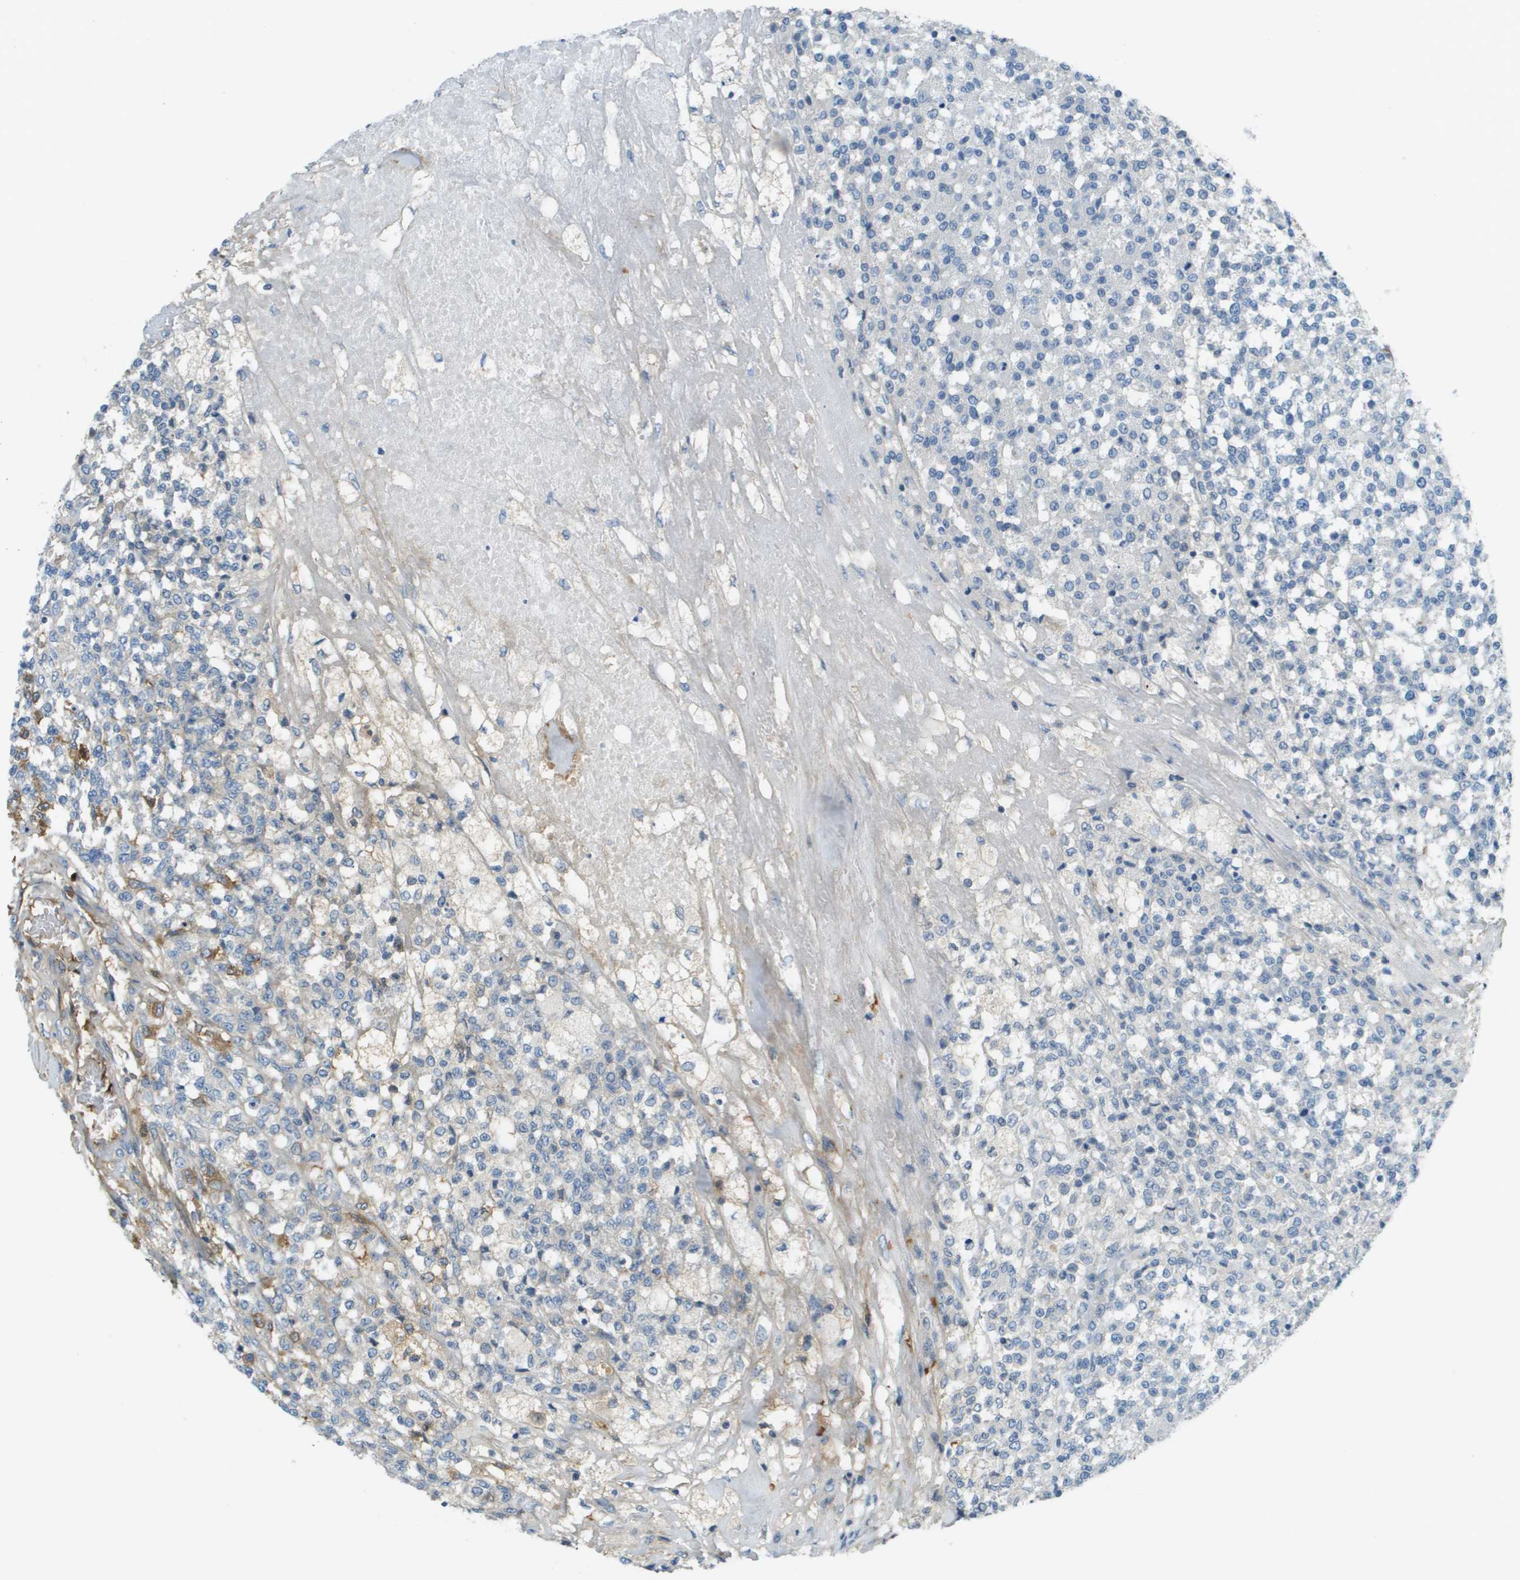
{"staining": {"intensity": "negative", "quantity": "none", "location": "none"}, "tissue": "testis cancer", "cell_type": "Tumor cells", "image_type": "cancer", "snomed": [{"axis": "morphology", "description": "Seminoma, NOS"}, {"axis": "topography", "description": "Testis"}], "caption": "DAB (3,3'-diaminobenzidine) immunohistochemical staining of testis cancer exhibits no significant positivity in tumor cells.", "gene": "DCN", "patient": {"sex": "male", "age": 59}}